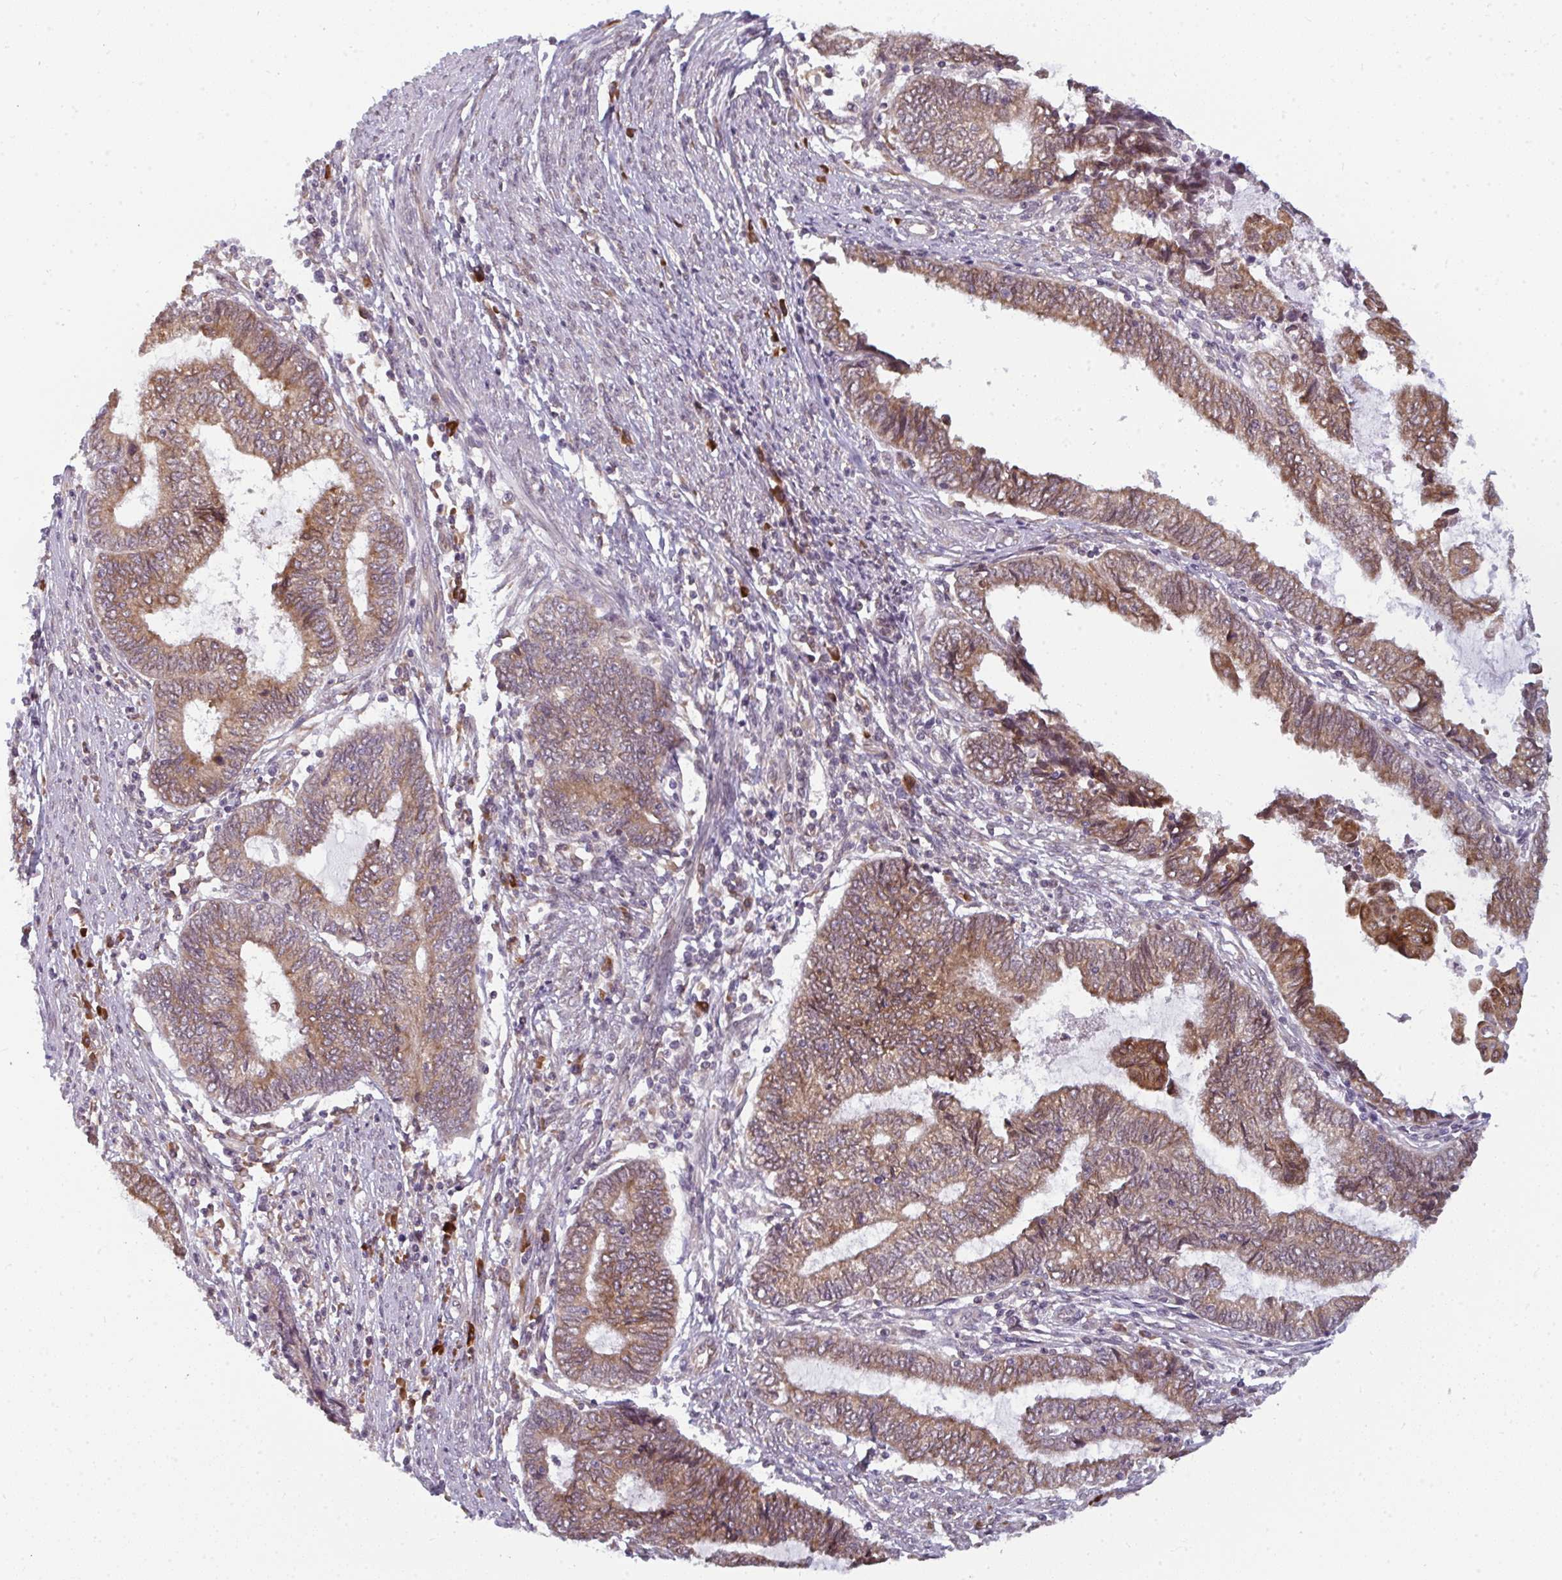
{"staining": {"intensity": "moderate", "quantity": ">75%", "location": "cytoplasmic/membranous"}, "tissue": "endometrial cancer", "cell_type": "Tumor cells", "image_type": "cancer", "snomed": [{"axis": "morphology", "description": "Adenocarcinoma, NOS"}, {"axis": "topography", "description": "Uterus"}, {"axis": "topography", "description": "Endometrium"}], "caption": "Immunohistochemistry of endometrial cancer reveals medium levels of moderate cytoplasmic/membranous positivity in approximately >75% of tumor cells.", "gene": "LYSMD4", "patient": {"sex": "female", "age": 70}}